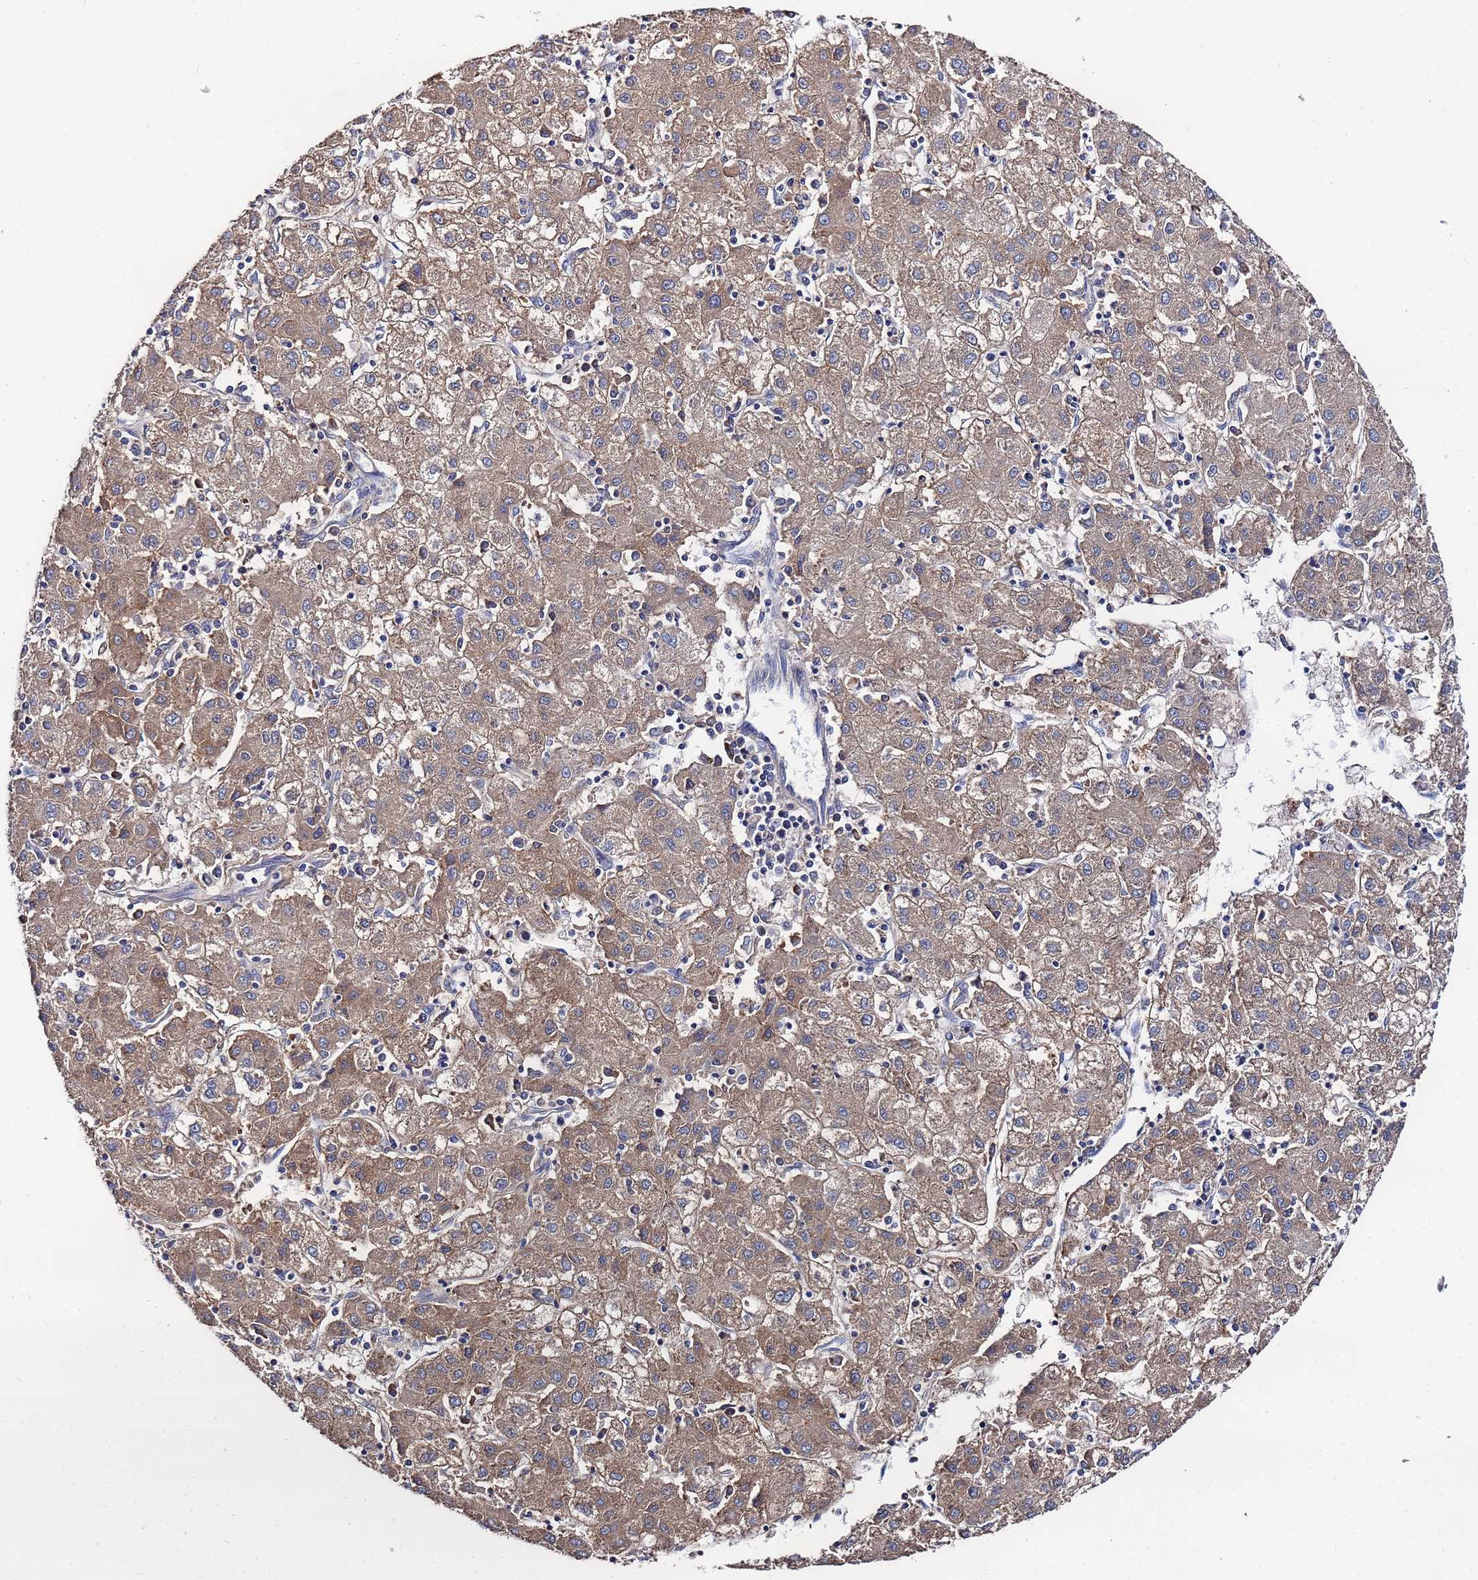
{"staining": {"intensity": "moderate", "quantity": ">75%", "location": "cytoplasmic/membranous"}, "tissue": "liver cancer", "cell_type": "Tumor cells", "image_type": "cancer", "snomed": [{"axis": "morphology", "description": "Carcinoma, Hepatocellular, NOS"}, {"axis": "topography", "description": "Liver"}], "caption": "Protein staining demonstrates moderate cytoplasmic/membranous staining in approximately >75% of tumor cells in liver cancer (hepatocellular carcinoma). The protein is stained brown, and the nuclei are stained in blue (DAB IHC with brightfield microscopy, high magnification).", "gene": "TCP10L", "patient": {"sex": "male", "age": 72}}